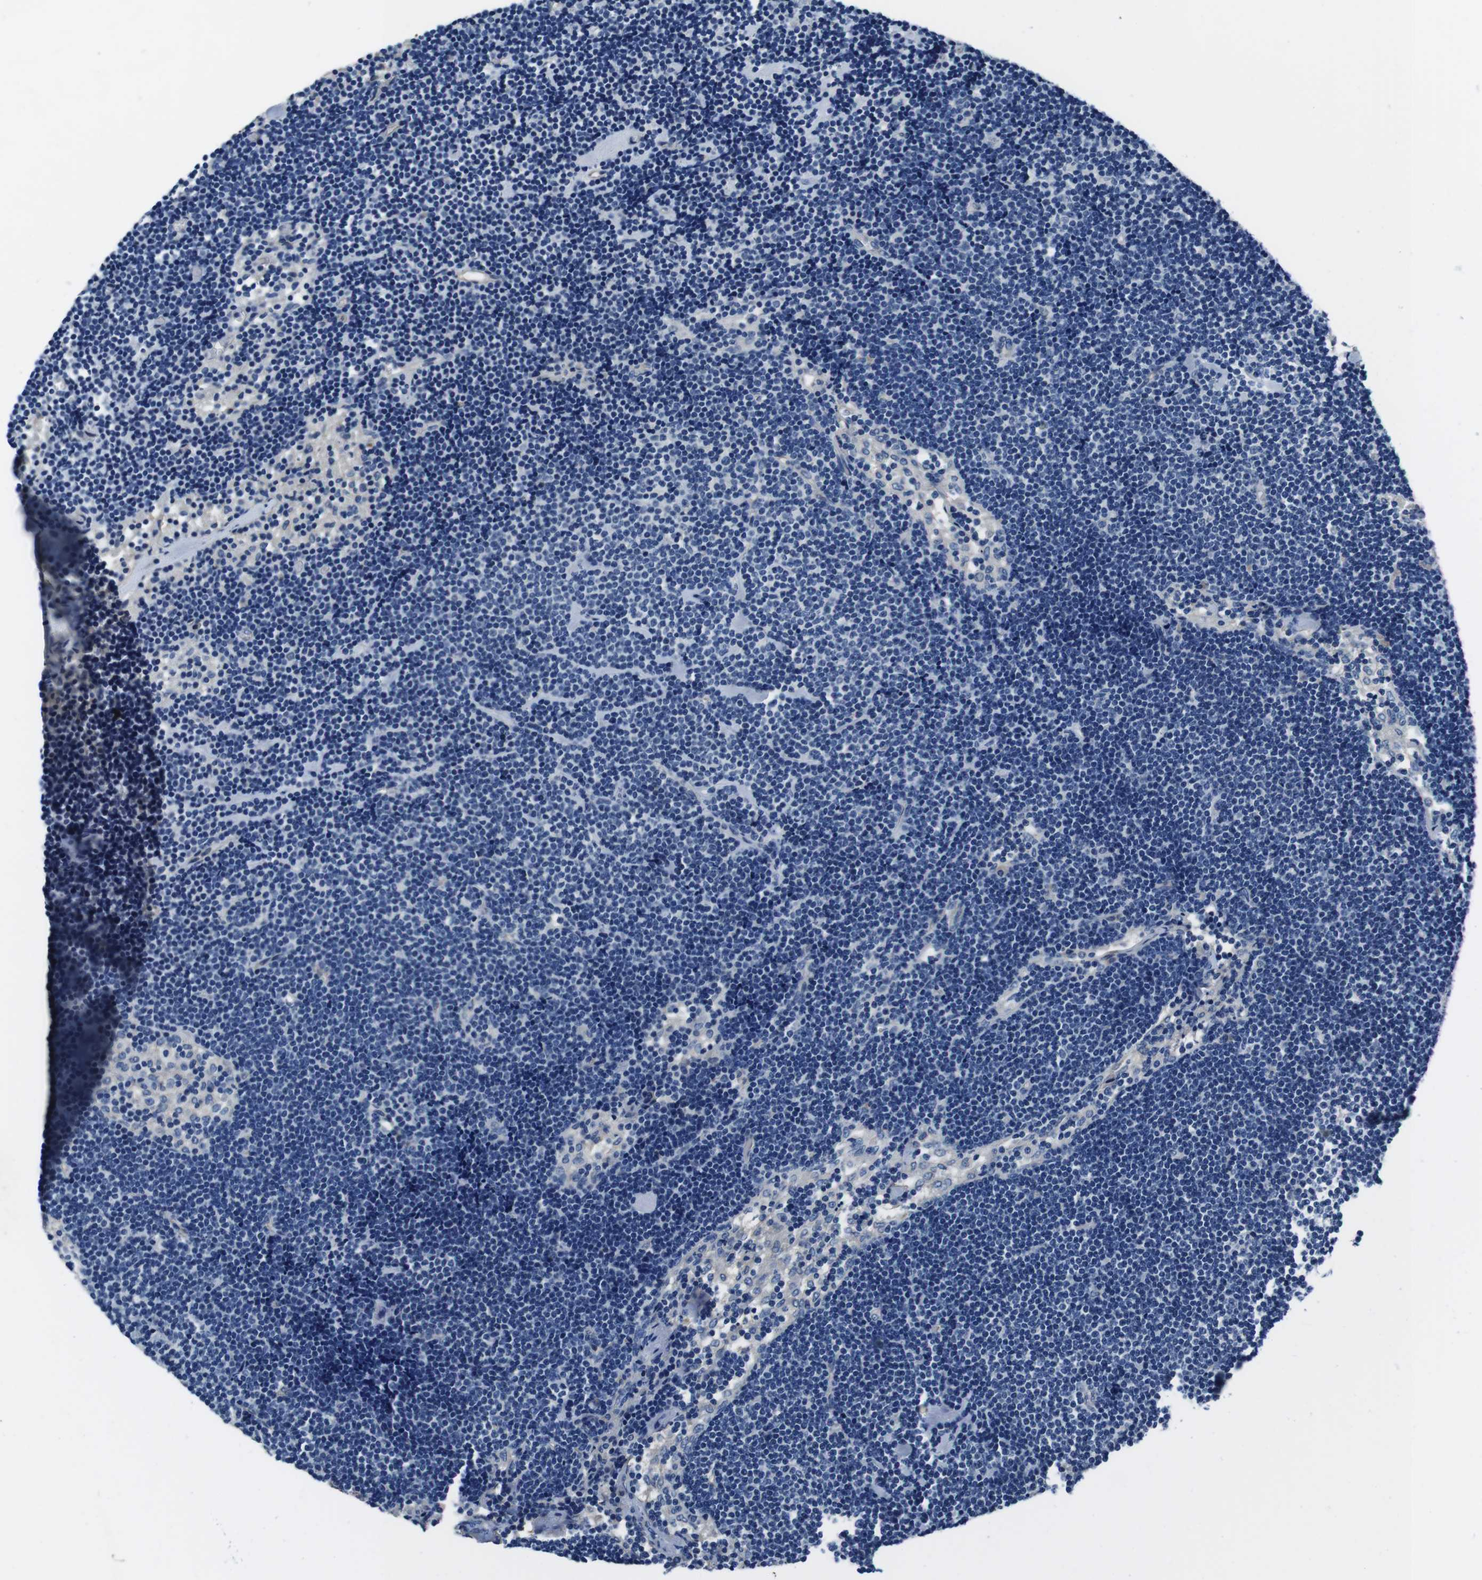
{"staining": {"intensity": "negative", "quantity": "none", "location": "none"}, "tissue": "lymph node", "cell_type": "Germinal center cells", "image_type": "normal", "snomed": [{"axis": "morphology", "description": "Normal tissue, NOS"}, {"axis": "topography", "description": "Lymph node"}], "caption": "DAB (3,3'-diaminobenzidine) immunohistochemical staining of unremarkable human lymph node reveals no significant positivity in germinal center cells.", "gene": "CASQ1", "patient": {"sex": "male", "age": 63}}